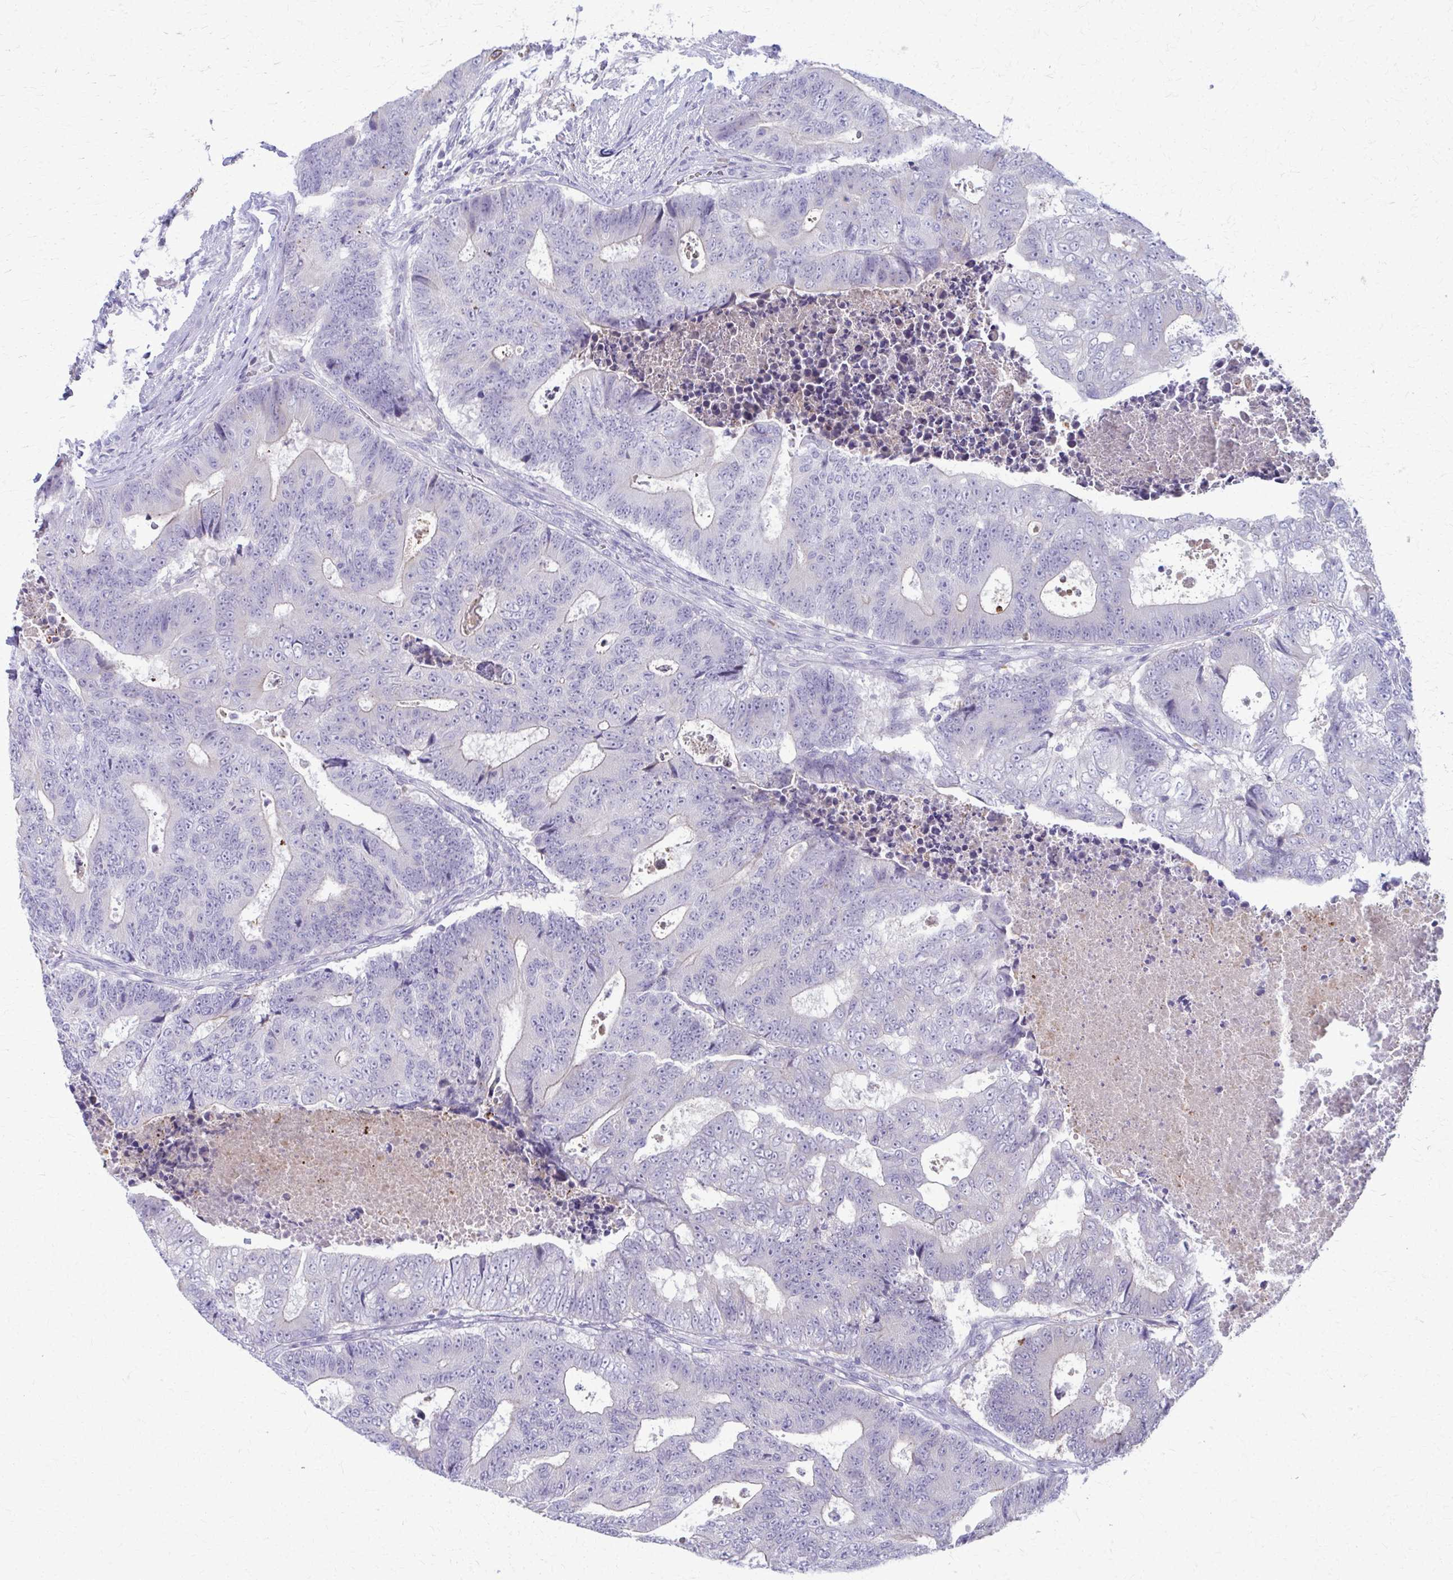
{"staining": {"intensity": "weak", "quantity": "<25%", "location": "cytoplasmic/membranous"}, "tissue": "colorectal cancer", "cell_type": "Tumor cells", "image_type": "cancer", "snomed": [{"axis": "morphology", "description": "Adenocarcinoma, NOS"}, {"axis": "topography", "description": "Colon"}], "caption": "High magnification brightfield microscopy of adenocarcinoma (colorectal) stained with DAB (3,3'-diaminobenzidine) (brown) and counterstained with hematoxylin (blue): tumor cells show no significant staining.", "gene": "OR4M1", "patient": {"sex": "female", "age": 48}}